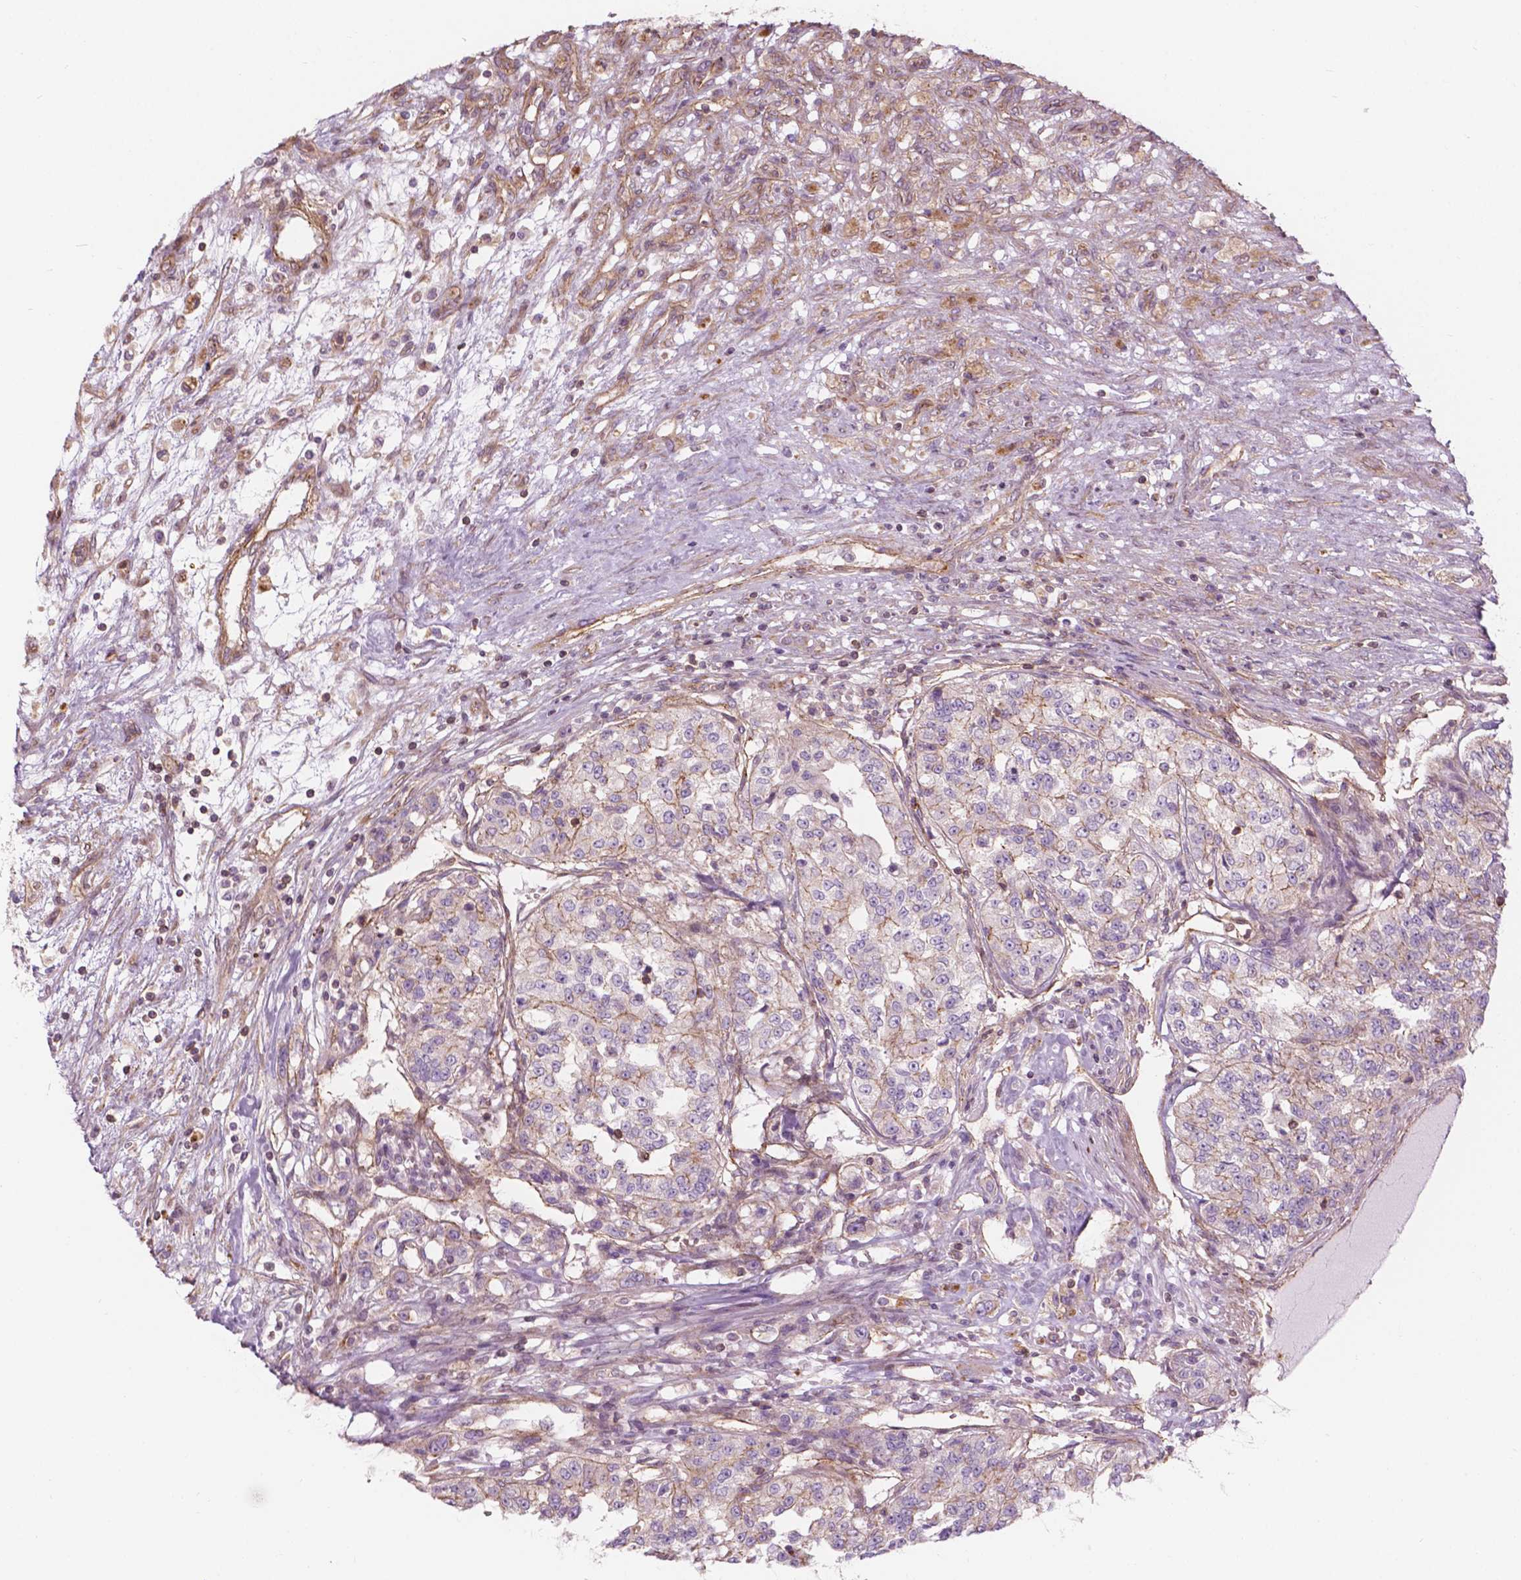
{"staining": {"intensity": "weak", "quantity": "25%-75%", "location": "cytoplasmic/membranous"}, "tissue": "renal cancer", "cell_type": "Tumor cells", "image_type": "cancer", "snomed": [{"axis": "morphology", "description": "Adenocarcinoma, NOS"}, {"axis": "topography", "description": "Kidney"}], "caption": "Protein staining shows weak cytoplasmic/membranous positivity in approximately 25%-75% of tumor cells in renal cancer.", "gene": "SURF4", "patient": {"sex": "female", "age": 63}}